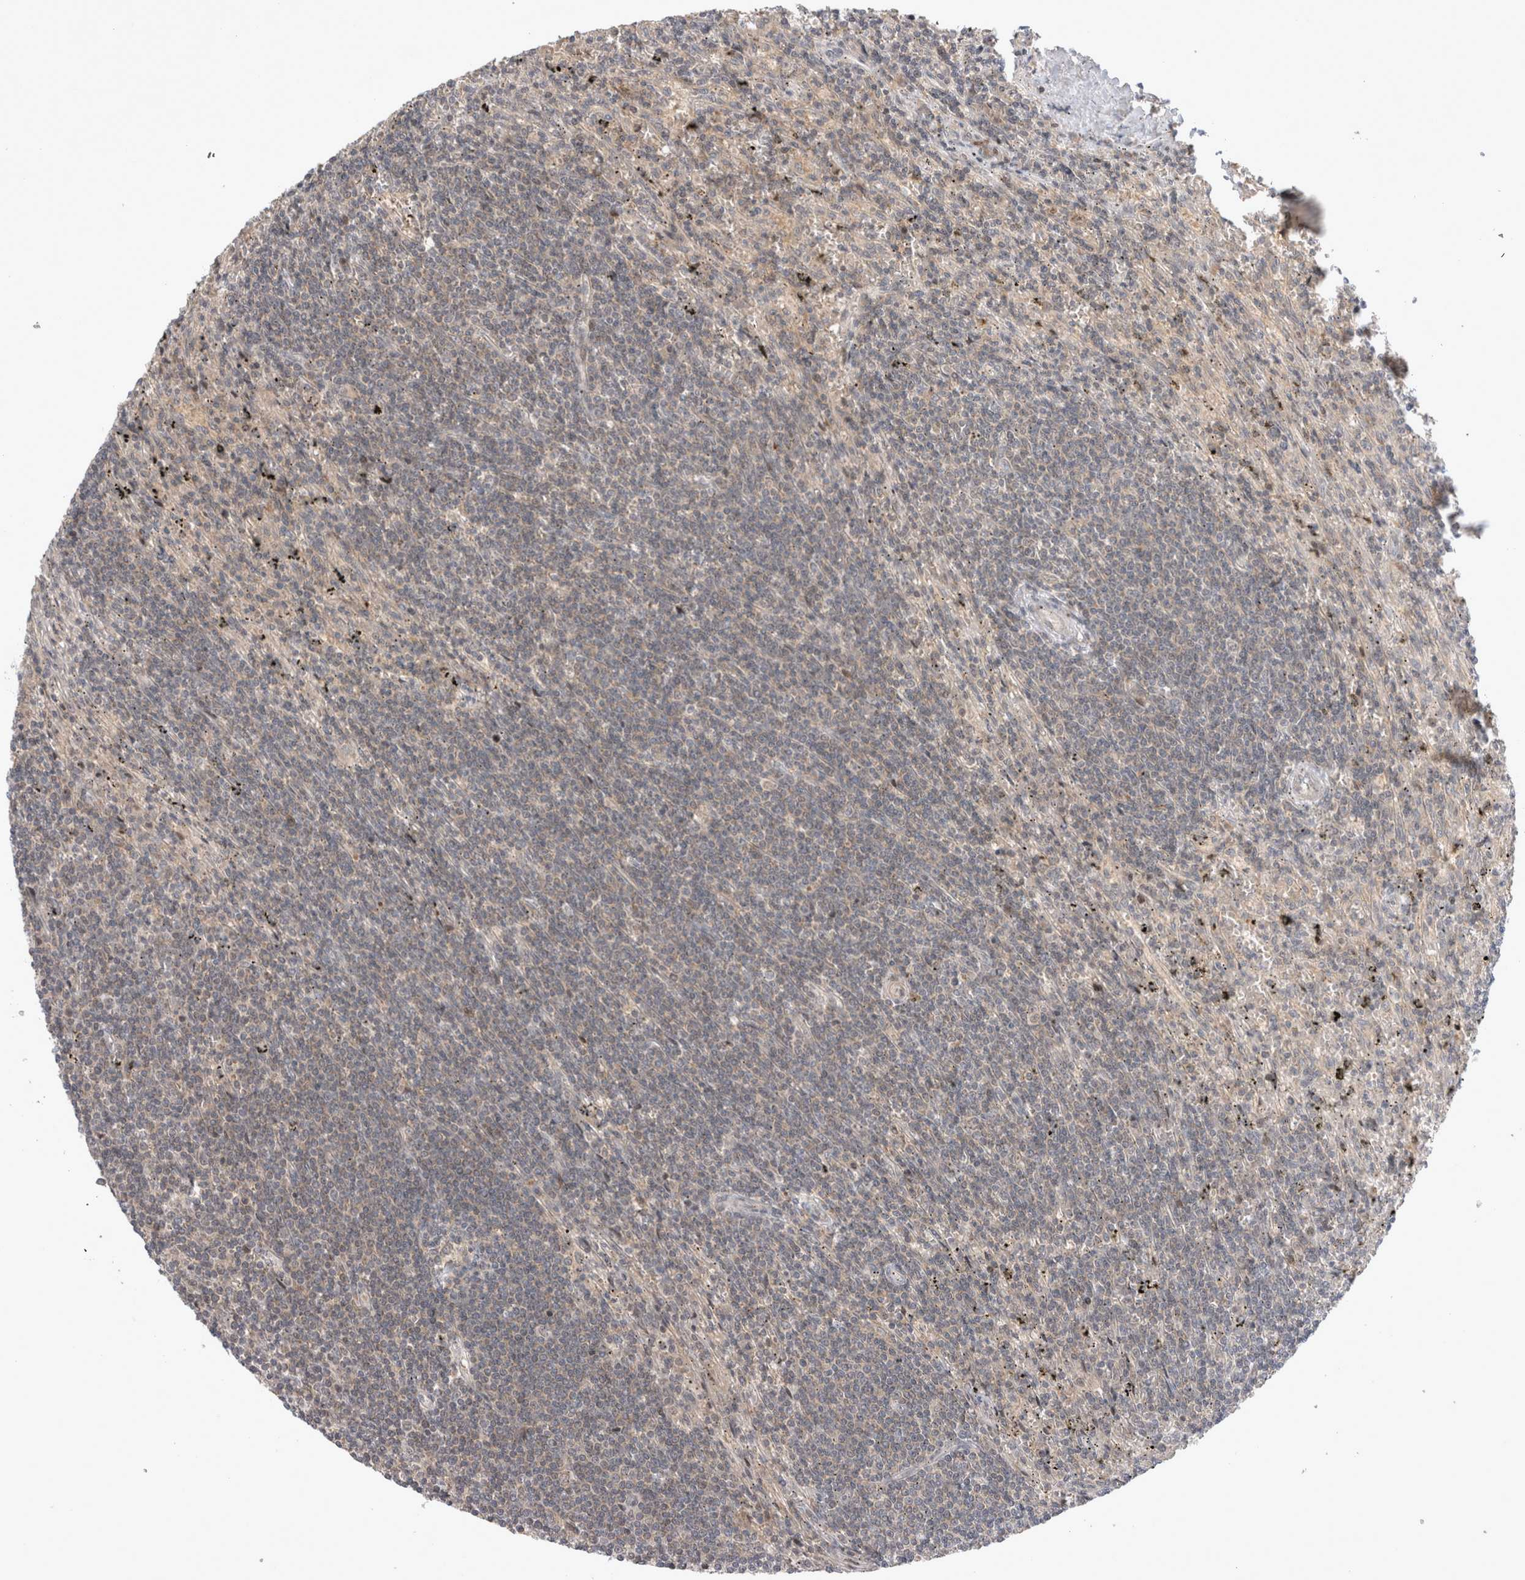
{"staining": {"intensity": "negative", "quantity": "none", "location": "none"}, "tissue": "lymphoma", "cell_type": "Tumor cells", "image_type": "cancer", "snomed": [{"axis": "morphology", "description": "Malignant lymphoma, non-Hodgkin's type, Low grade"}, {"axis": "topography", "description": "Spleen"}], "caption": "Lymphoma stained for a protein using immunohistochemistry (IHC) shows no staining tumor cells.", "gene": "PLEKHM1", "patient": {"sex": "male", "age": 76}}